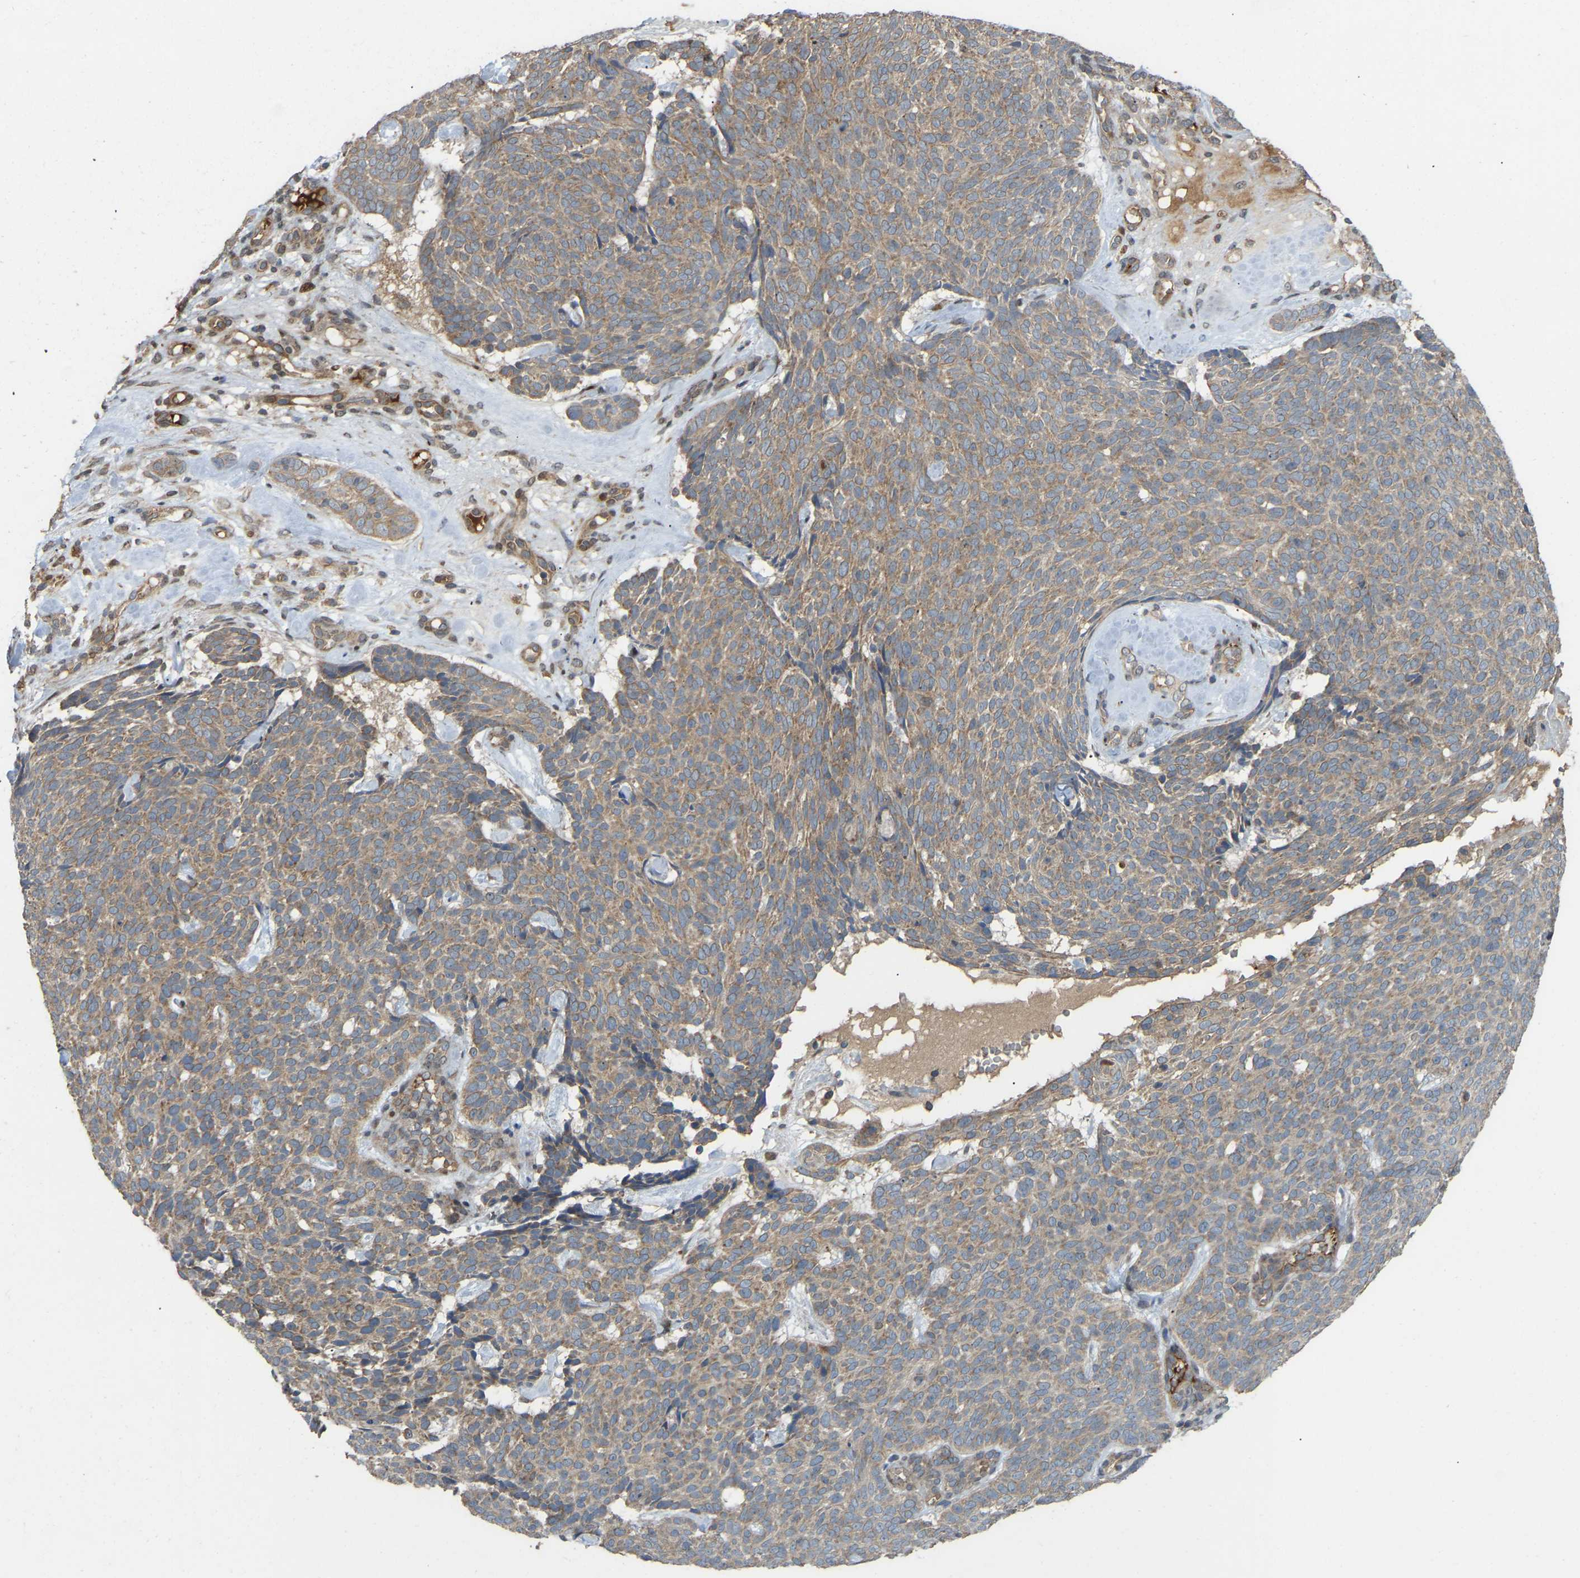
{"staining": {"intensity": "moderate", "quantity": ">75%", "location": "cytoplasmic/membranous"}, "tissue": "skin cancer", "cell_type": "Tumor cells", "image_type": "cancer", "snomed": [{"axis": "morphology", "description": "Basal cell carcinoma"}, {"axis": "topography", "description": "Skin"}], "caption": "A brown stain highlights moderate cytoplasmic/membranous staining of a protein in human skin basal cell carcinoma tumor cells. (IHC, brightfield microscopy, high magnification).", "gene": "C21orf91", "patient": {"sex": "male", "age": 61}}